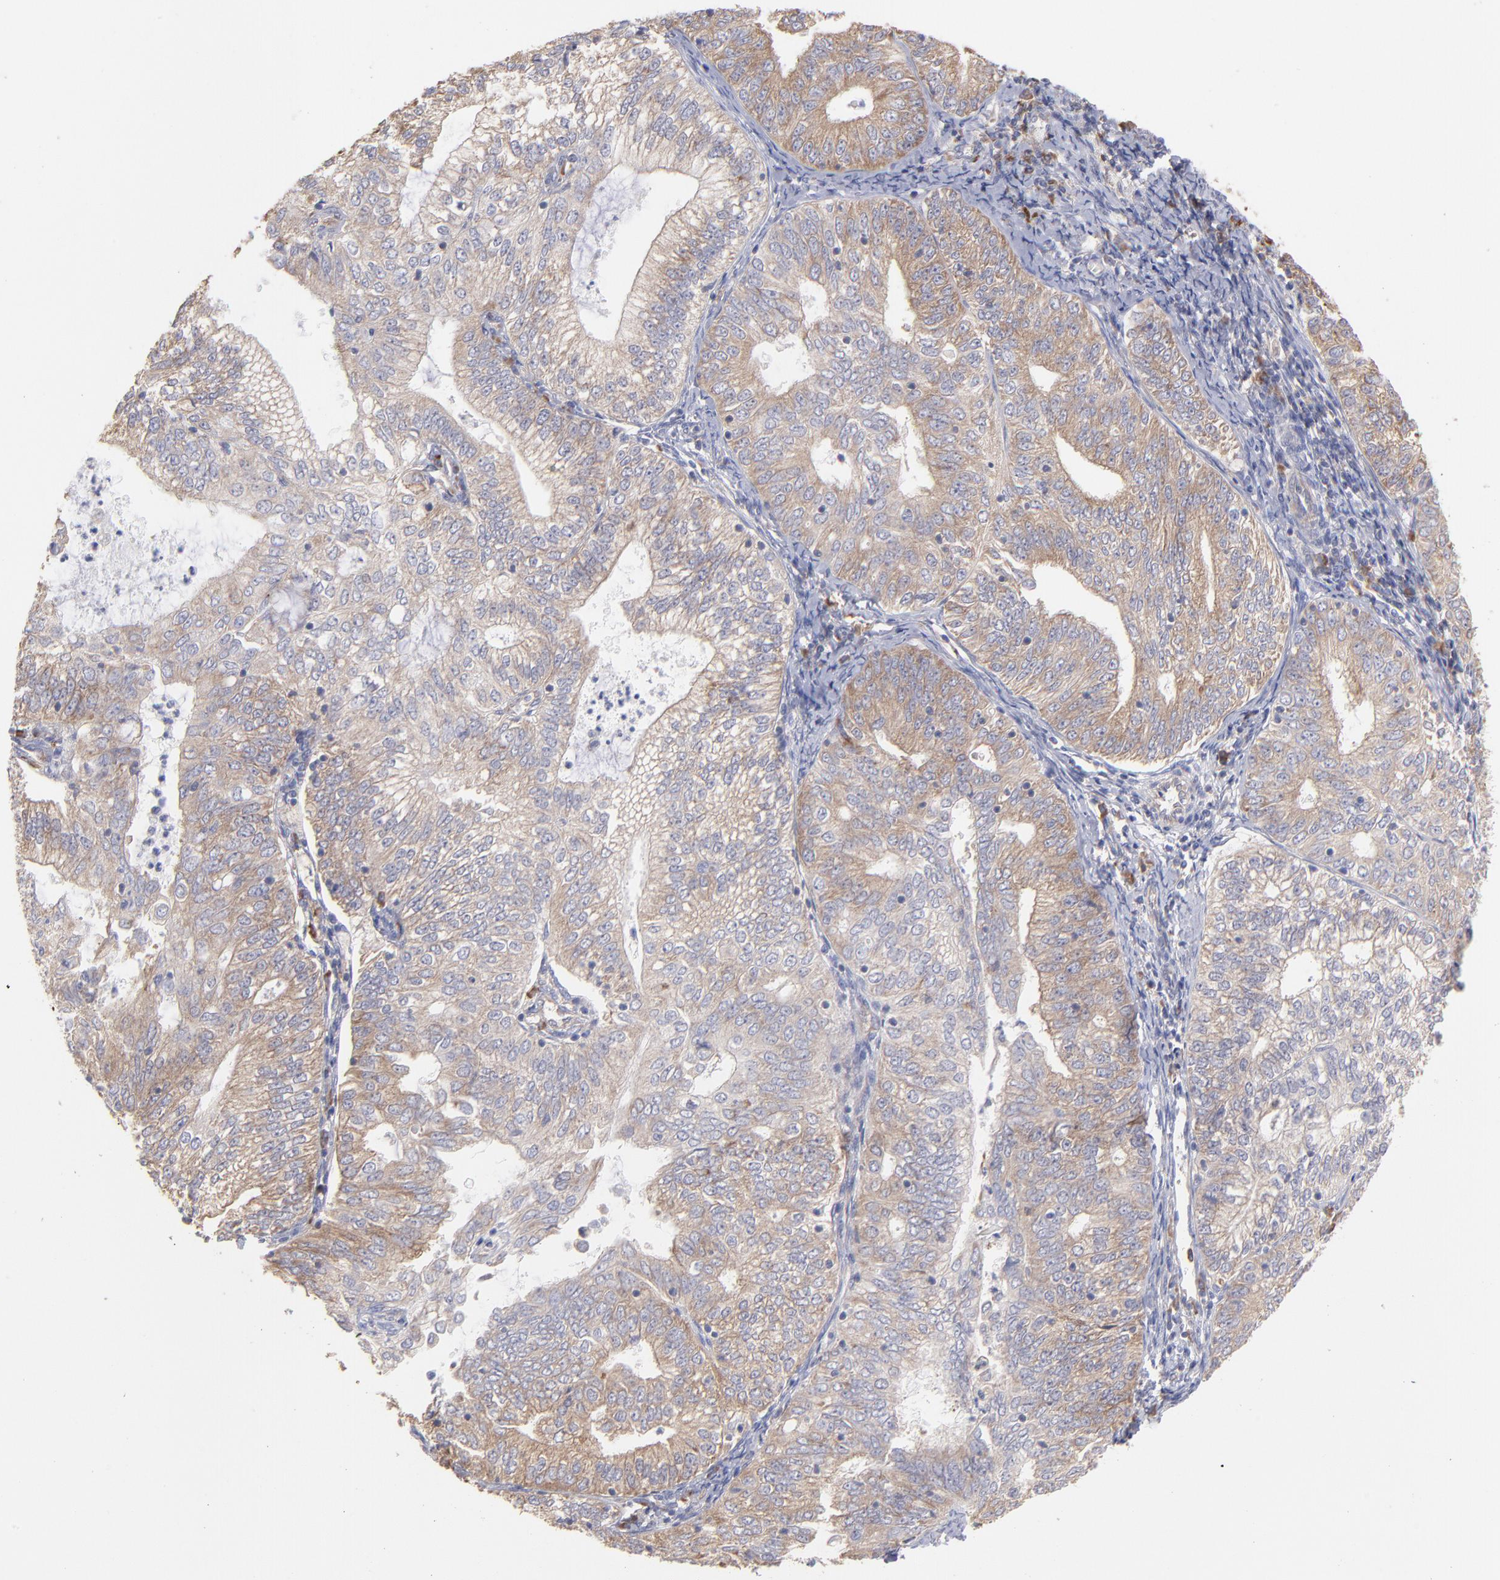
{"staining": {"intensity": "weak", "quantity": ">75%", "location": "cytoplasmic/membranous"}, "tissue": "endometrial cancer", "cell_type": "Tumor cells", "image_type": "cancer", "snomed": [{"axis": "morphology", "description": "Adenocarcinoma, NOS"}, {"axis": "topography", "description": "Endometrium"}], "caption": "Approximately >75% of tumor cells in human endometrial adenocarcinoma exhibit weak cytoplasmic/membranous protein expression as visualized by brown immunohistochemical staining.", "gene": "RPLP0", "patient": {"sex": "female", "age": 69}}